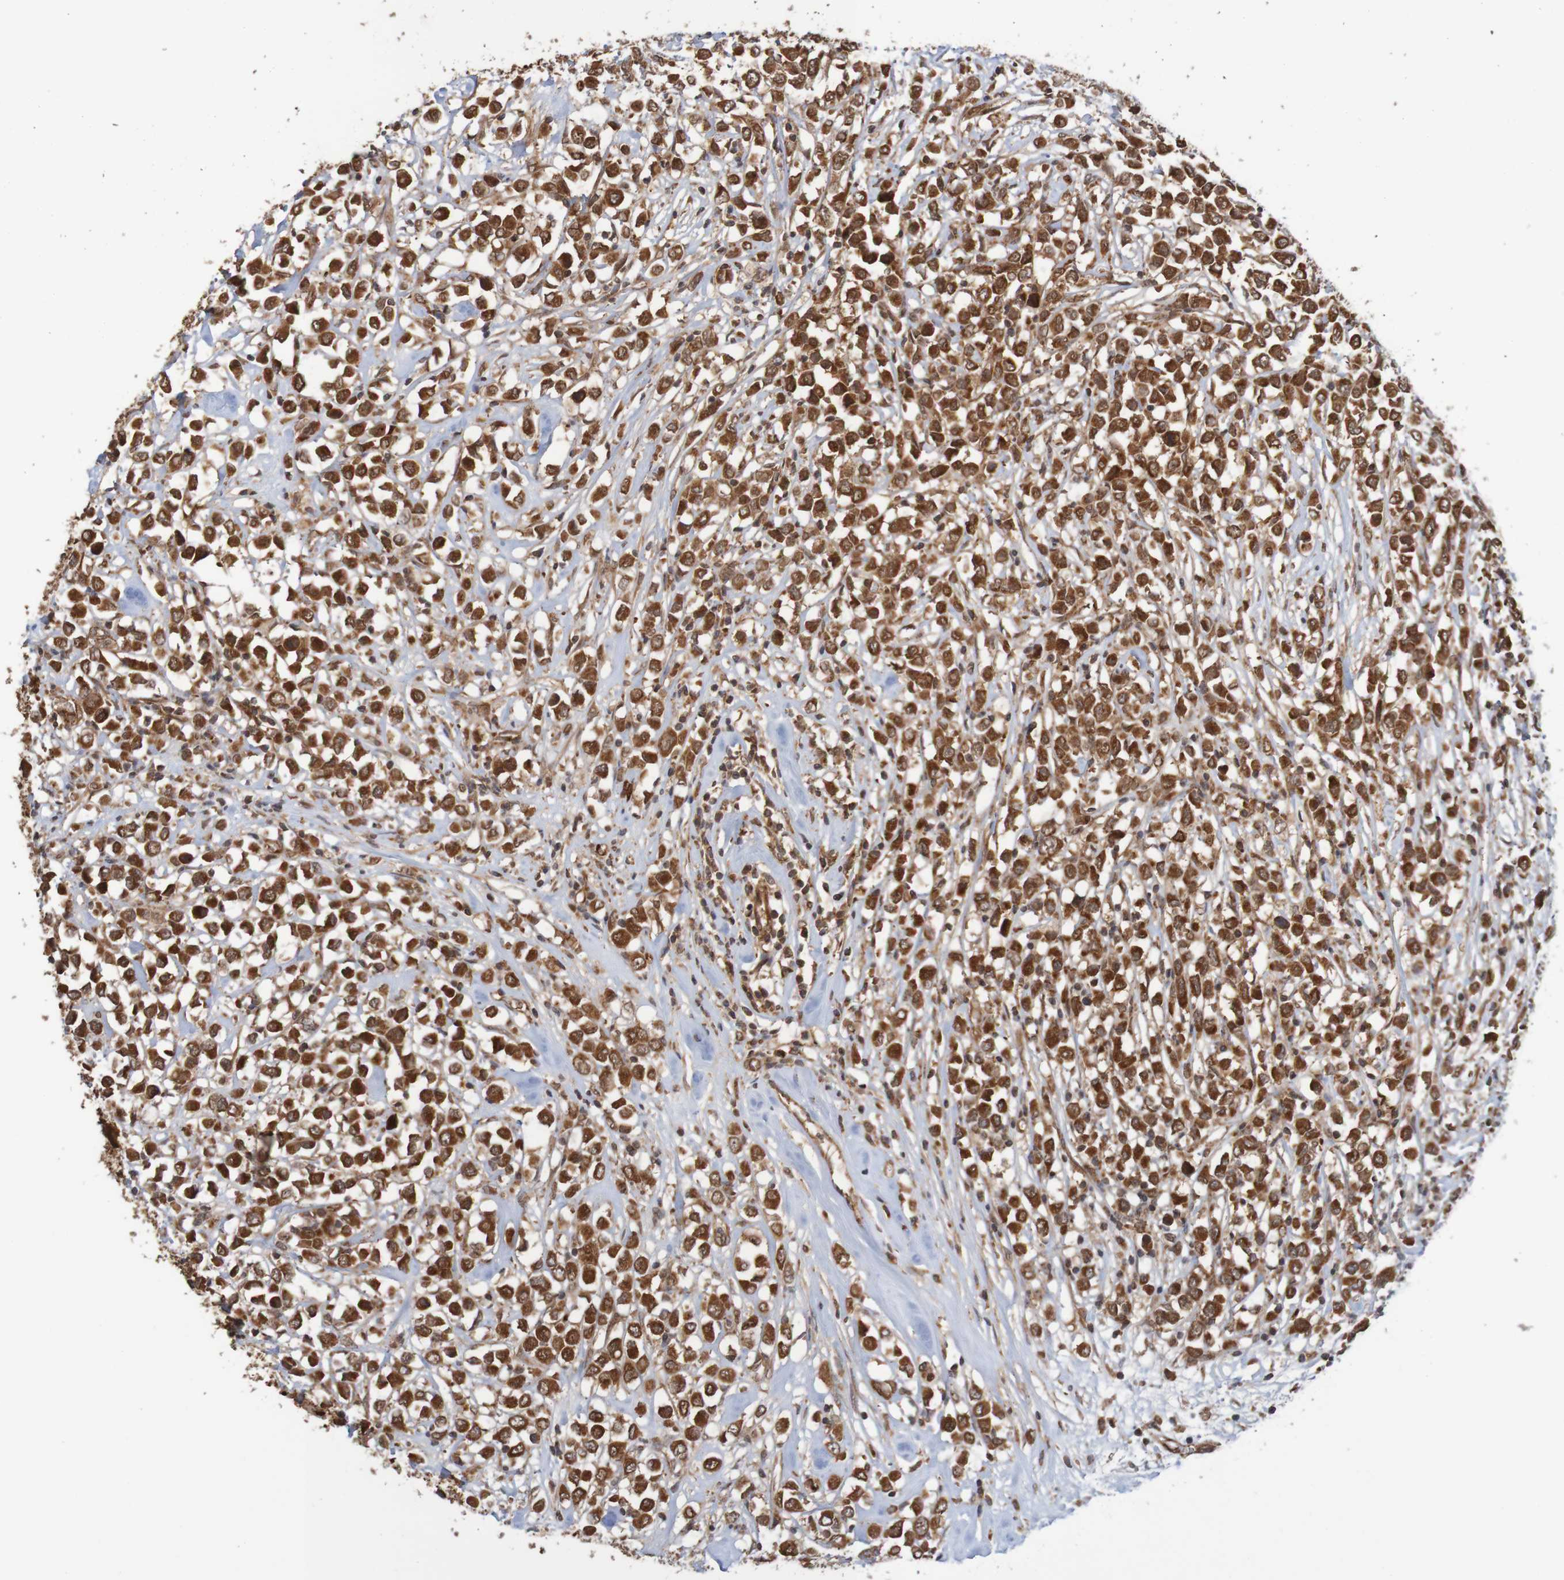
{"staining": {"intensity": "strong", "quantity": ">75%", "location": "cytoplasmic/membranous"}, "tissue": "breast cancer", "cell_type": "Tumor cells", "image_type": "cancer", "snomed": [{"axis": "morphology", "description": "Duct carcinoma"}, {"axis": "topography", "description": "Breast"}], "caption": "A brown stain labels strong cytoplasmic/membranous staining of a protein in breast cancer tumor cells.", "gene": "MRPL52", "patient": {"sex": "female", "age": 61}}